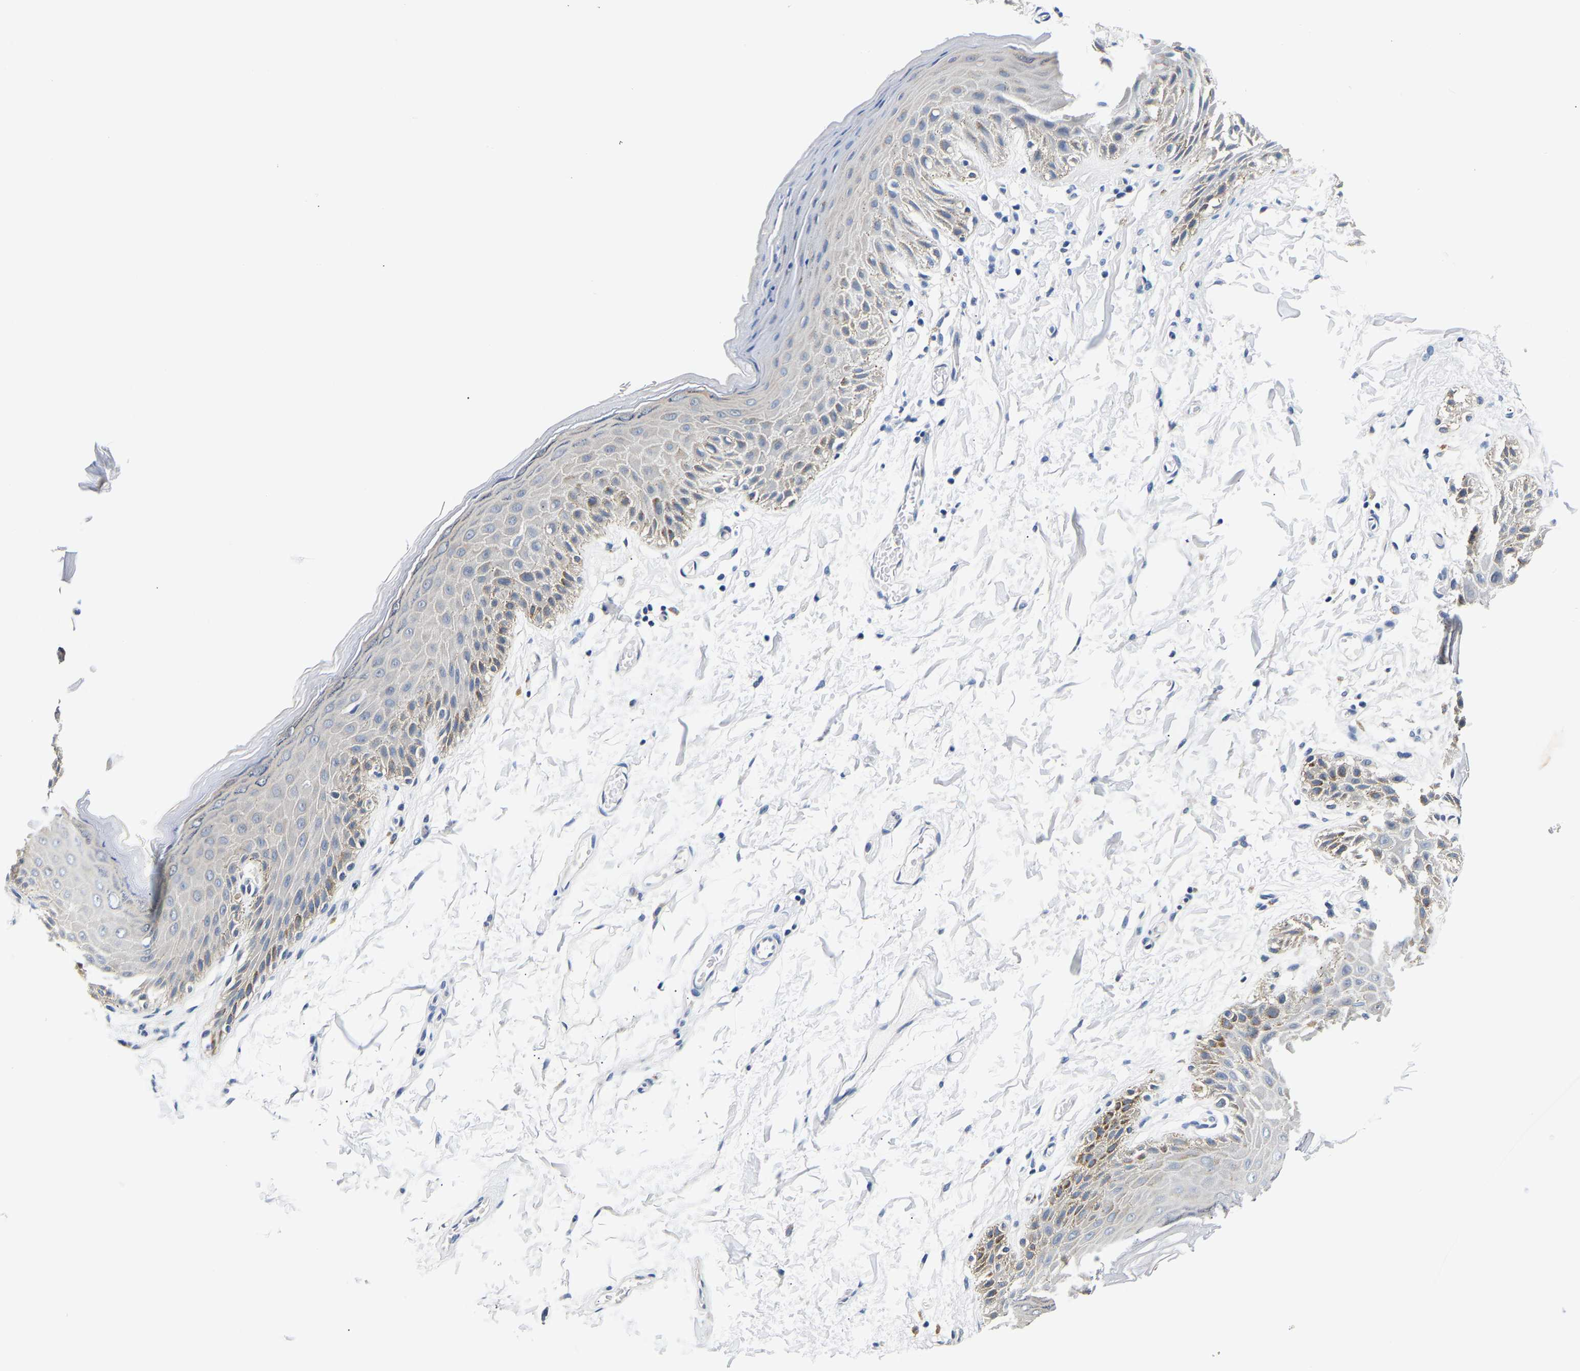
{"staining": {"intensity": "moderate", "quantity": "<25%", "location": "cytoplasmic/membranous"}, "tissue": "skin", "cell_type": "Epidermal cells", "image_type": "normal", "snomed": [{"axis": "morphology", "description": "Normal tissue, NOS"}, {"axis": "topography", "description": "Anal"}], "caption": "A low amount of moderate cytoplasmic/membranous staining is present in approximately <25% of epidermal cells in normal skin.", "gene": "UCHL3", "patient": {"sex": "male", "age": 44}}